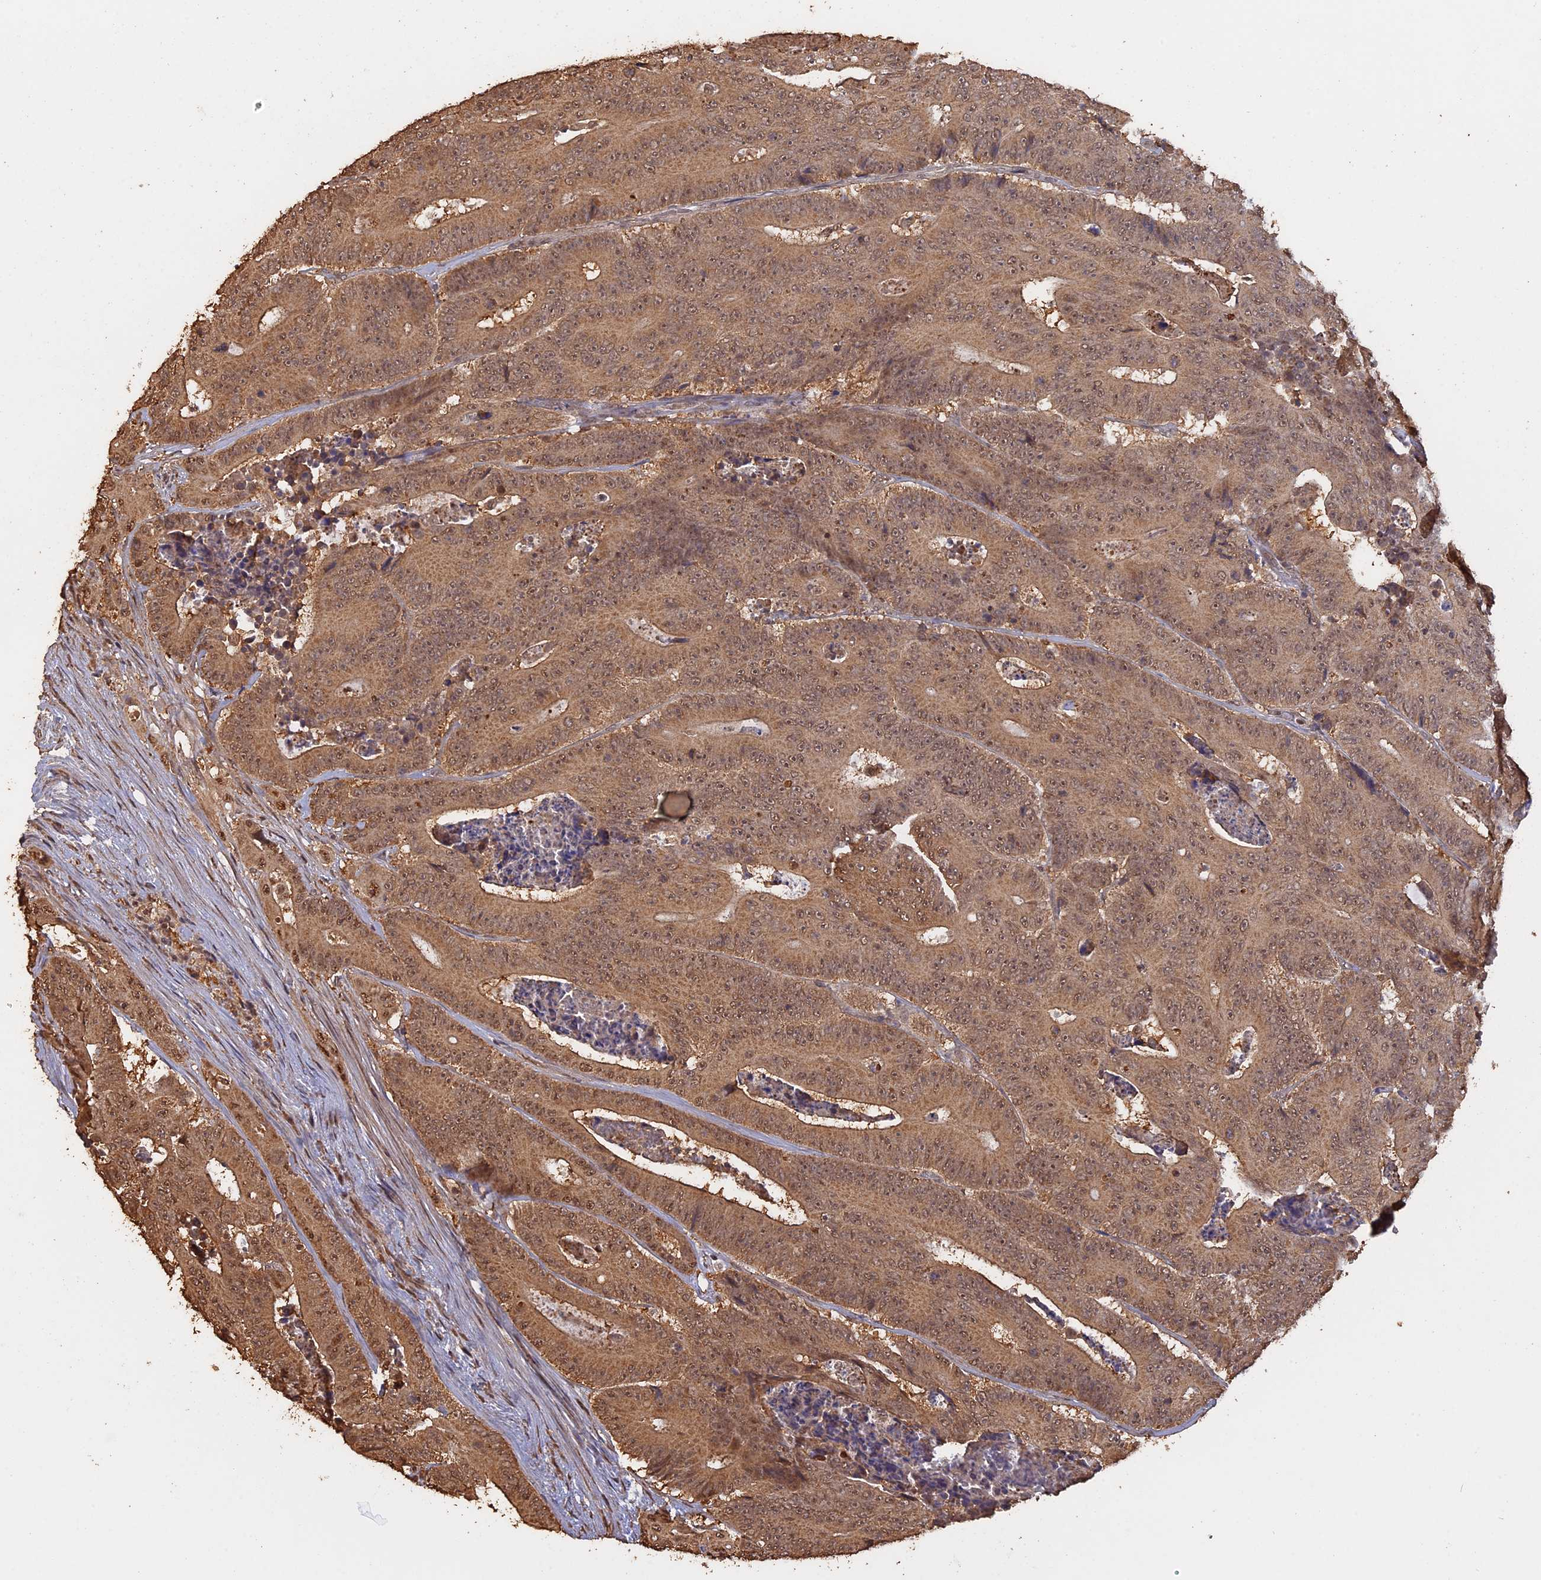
{"staining": {"intensity": "moderate", "quantity": ">75%", "location": "cytoplasmic/membranous,nuclear"}, "tissue": "colorectal cancer", "cell_type": "Tumor cells", "image_type": "cancer", "snomed": [{"axis": "morphology", "description": "Adenocarcinoma, NOS"}, {"axis": "topography", "description": "Colon"}], "caption": "High-magnification brightfield microscopy of adenocarcinoma (colorectal) stained with DAB (3,3'-diaminobenzidine) (brown) and counterstained with hematoxylin (blue). tumor cells exhibit moderate cytoplasmic/membranous and nuclear expression is present in about>75% of cells. (IHC, brightfield microscopy, high magnification).", "gene": "PSMC6", "patient": {"sex": "male", "age": 83}}